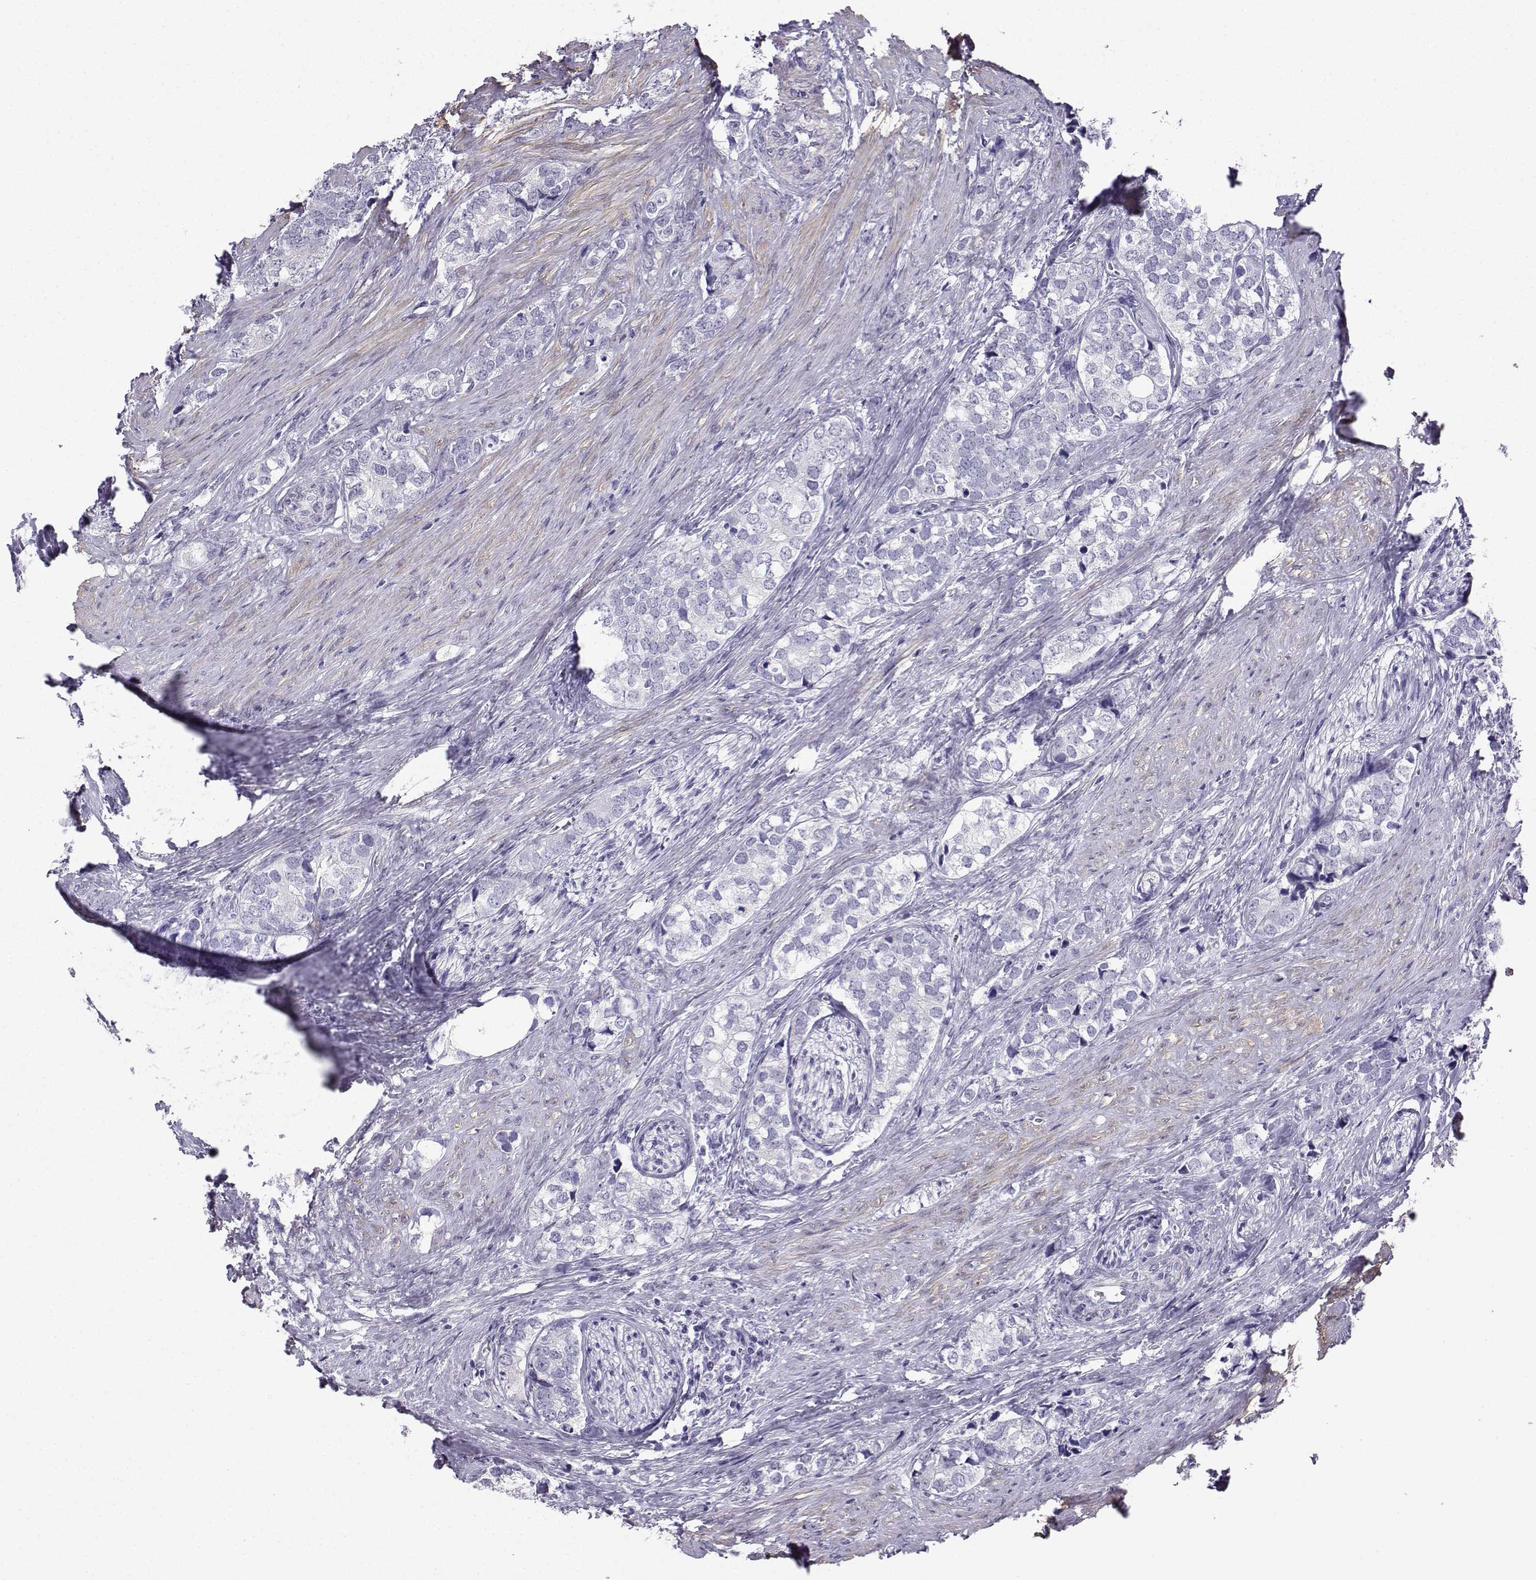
{"staining": {"intensity": "negative", "quantity": "none", "location": "none"}, "tissue": "prostate cancer", "cell_type": "Tumor cells", "image_type": "cancer", "snomed": [{"axis": "morphology", "description": "Adenocarcinoma, NOS"}, {"axis": "topography", "description": "Prostate and seminal vesicle, NOS"}], "caption": "Prostate adenocarcinoma was stained to show a protein in brown. There is no significant staining in tumor cells.", "gene": "KIF17", "patient": {"sex": "male", "age": 63}}